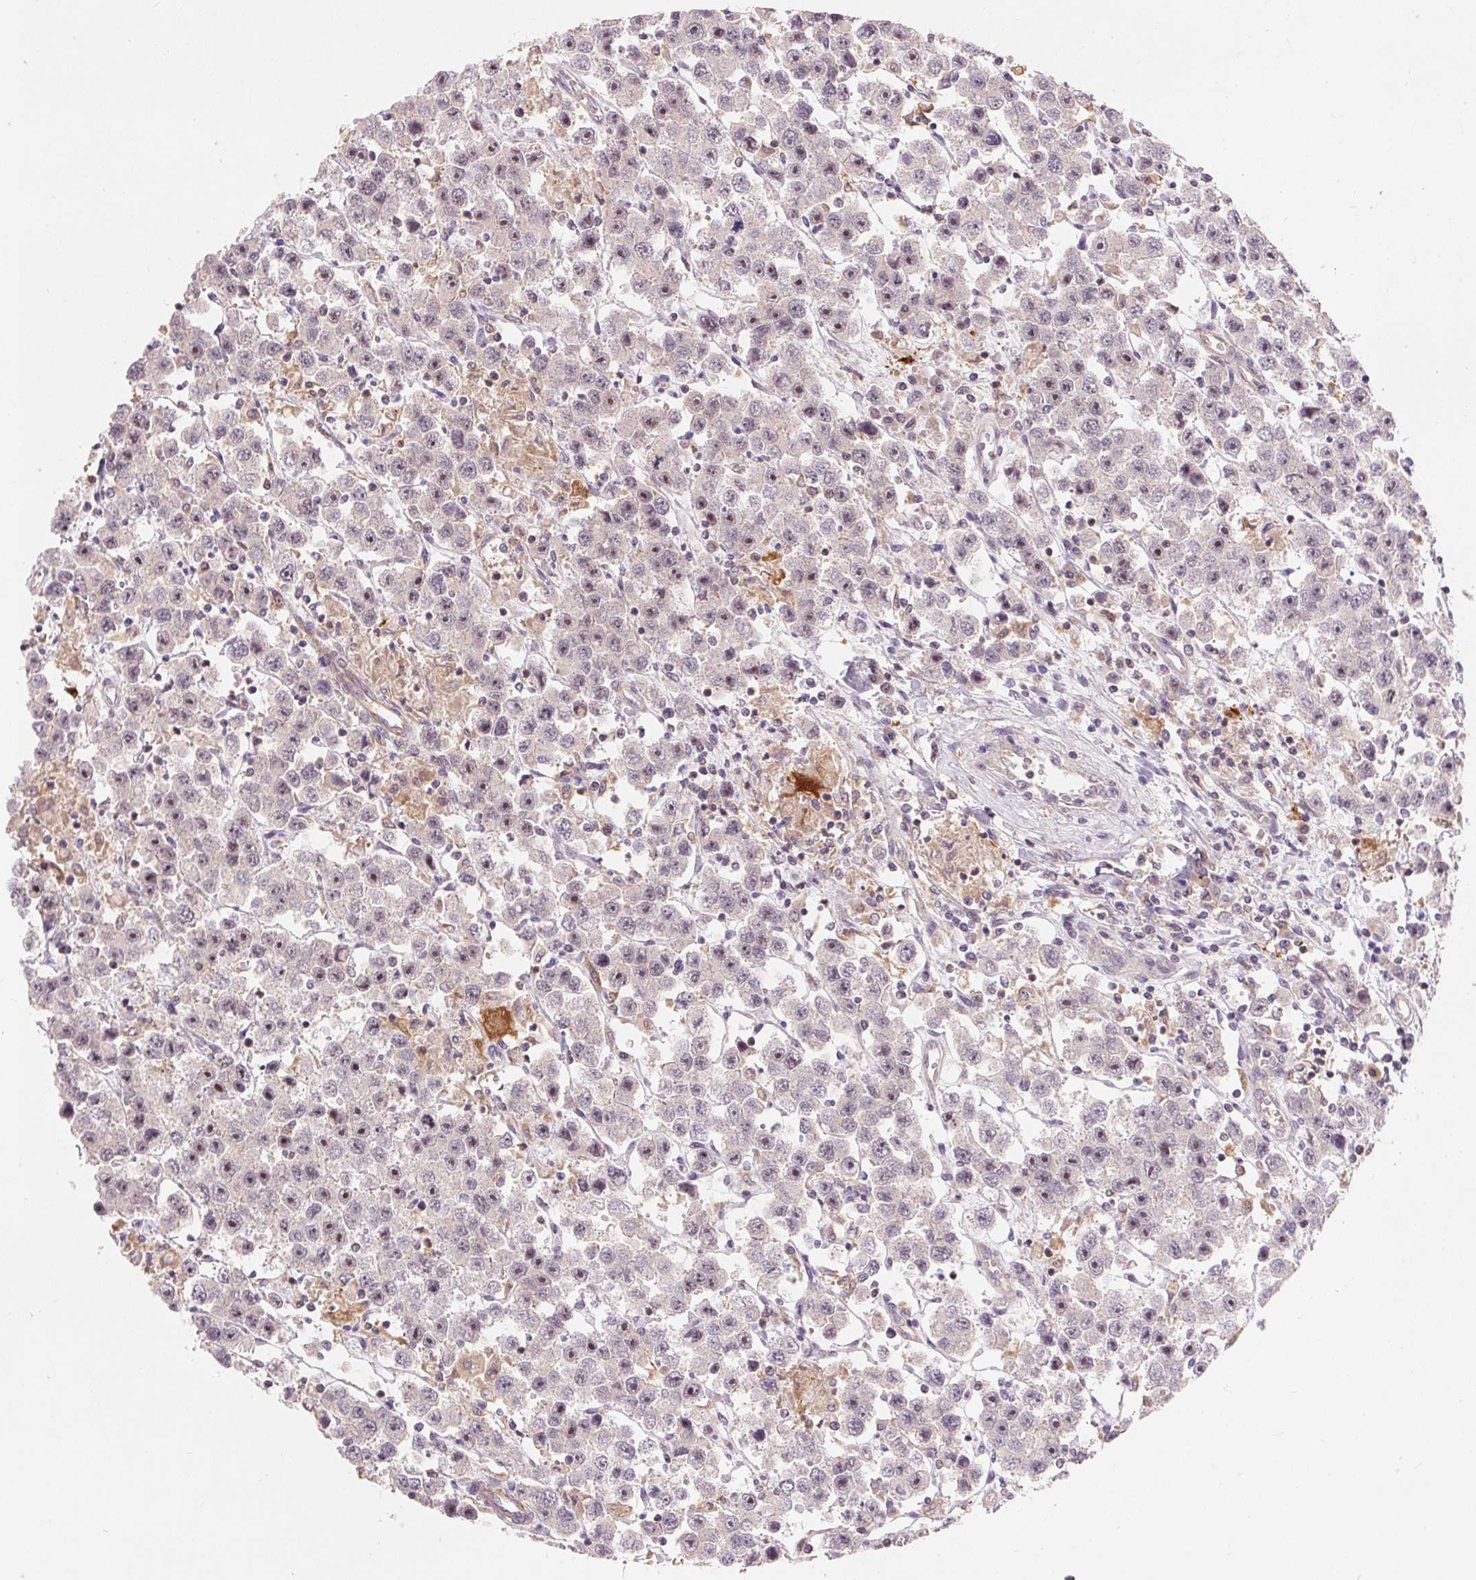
{"staining": {"intensity": "moderate", "quantity": "25%-75%", "location": "nuclear"}, "tissue": "testis cancer", "cell_type": "Tumor cells", "image_type": "cancer", "snomed": [{"axis": "morphology", "description": "Seminoma, NOS"}, {"axis": "topography", "description": "Testis"}], "caption": "Approximately 25%-75% of tumor cells in seminoma (testis) reveal moderate nuclear protein expression as visualized by brown immunohistochemical staining.", "gene": "RANBP3L", "patient": {"sex": "male", "age": 45}}